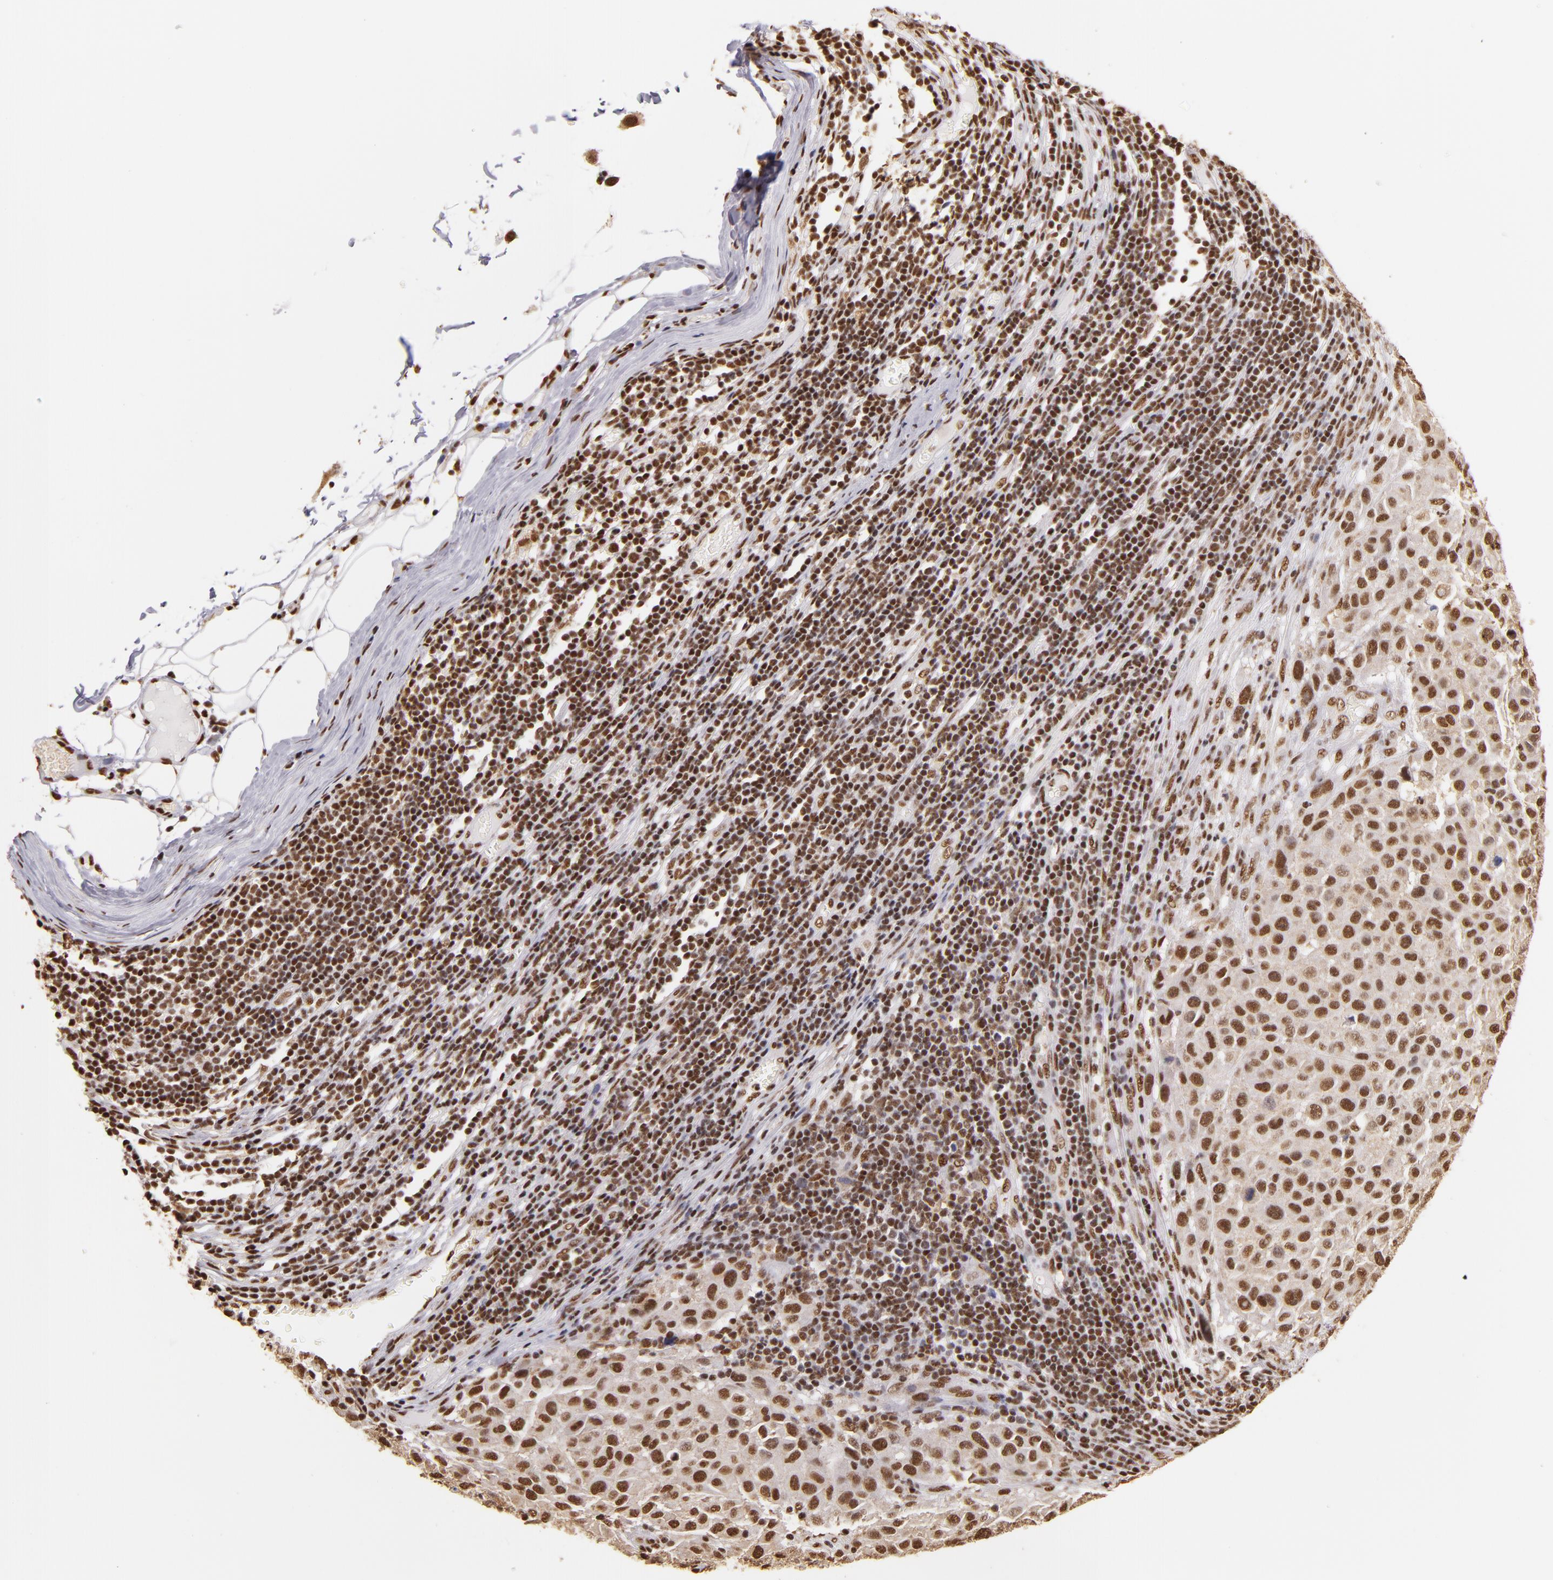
{"staining": {"intensity": "moderate", "quantity": ">75%", "location": "cytoplasmic/membranous,nuclear"}, "tissue": "melanoma", "cell_type": "Tumor cells", "image_type": "cancer", "snomed": [{"axis": "morphology", "description": "Malignant melanoma, Metastatic site"}, {"axis": "topography", "description": "Lymph node"}], "caption": "Protein expression analysis of malignant melanoma (metastatic site) reveals moderate cytoplasmic/membranous and nuclear expression in approximately >75% of tumor cells.", "gene": "SP1", "patient": {"sex": "male", "age": 61}}